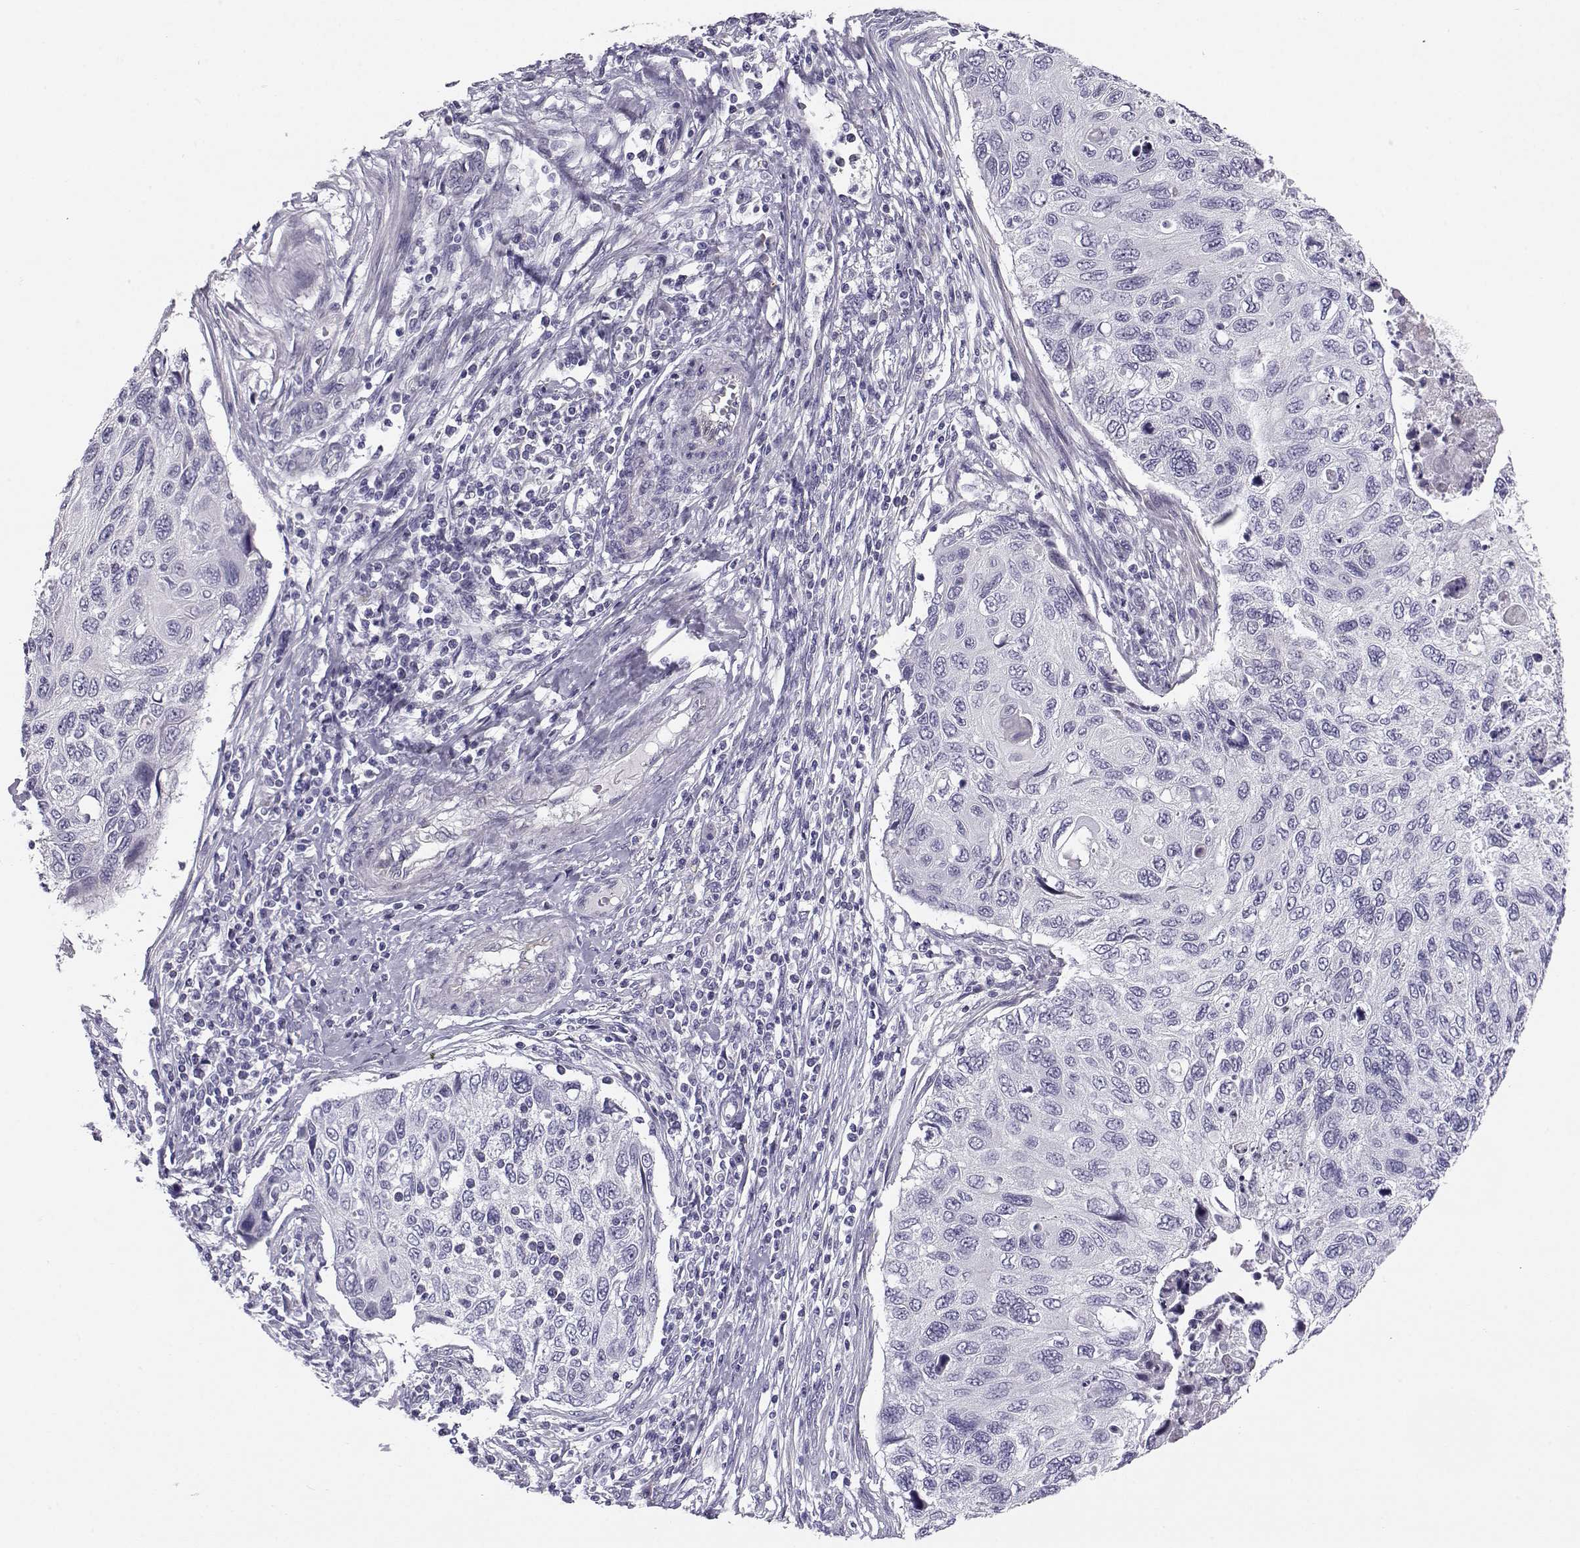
{"staining": {"intensity": "negative", "quantity": "none", "location": "none"}, "tissue": "cervical cancer", "cell_type": "Tumor cells", "image_type": "cancer", "snomed": [{"axis": "morphology", "description": "Squamous cell carcinoma, NOS"}, {"axis": "topography", "description": "Cervix"}], "caption": "A high-resolution histopathology image shows IHC staining of squamous cell carcinoma (cervical), which displays no significant positivity in tumor cells.", "gene": "KCNMB4", "patient": {"sex": "female", "age": 70}}